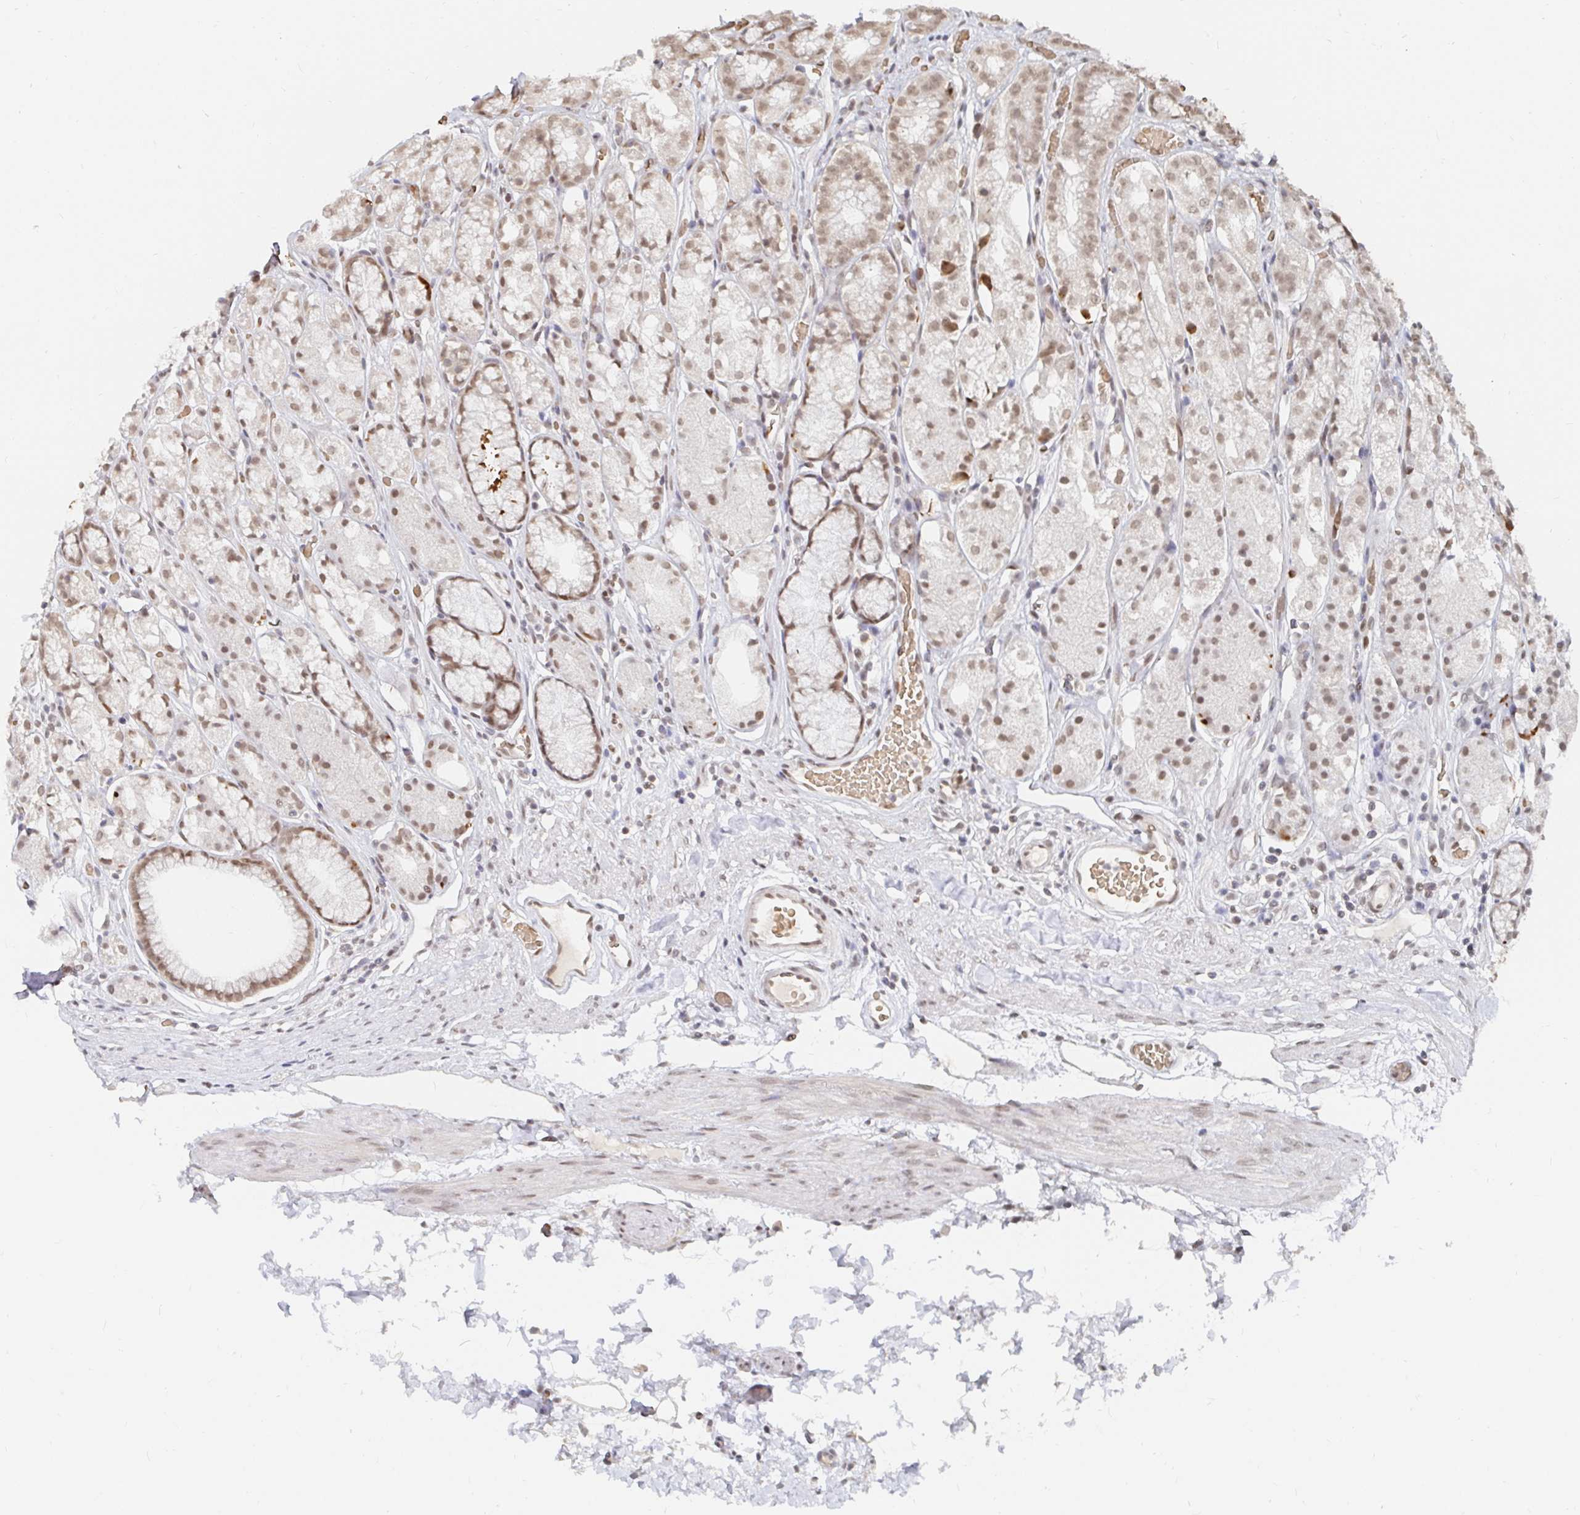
{"staining": {"intensity": "moderate", "quantity": "<25%", "location": "cytoplasmic/membranous,nuclear"}, "tissue": "stomach", "cell_type": "Glandular cells", "image_type": "normal", "snomed": [{"axis": "morphology", "description": "Normal tissue, NOS"}, {"axis": "topography", "description": "Smooth muscle"}, {"axis": "topography", "description": "Stomach"}], "caption": "An immunohistochemistry photomicrograph of normal tissue is shown. Protein staining in brown shows moderate cytoplasmic/membranous,nuclear positivity in stomach within glandular cells. The protein is stained brown, and the nuclei are stained in blue (DAB IHC with brightfield microscopy, high magnification).", "gene": "CHD2", "patient": {"sex": "male", "age": 70}}